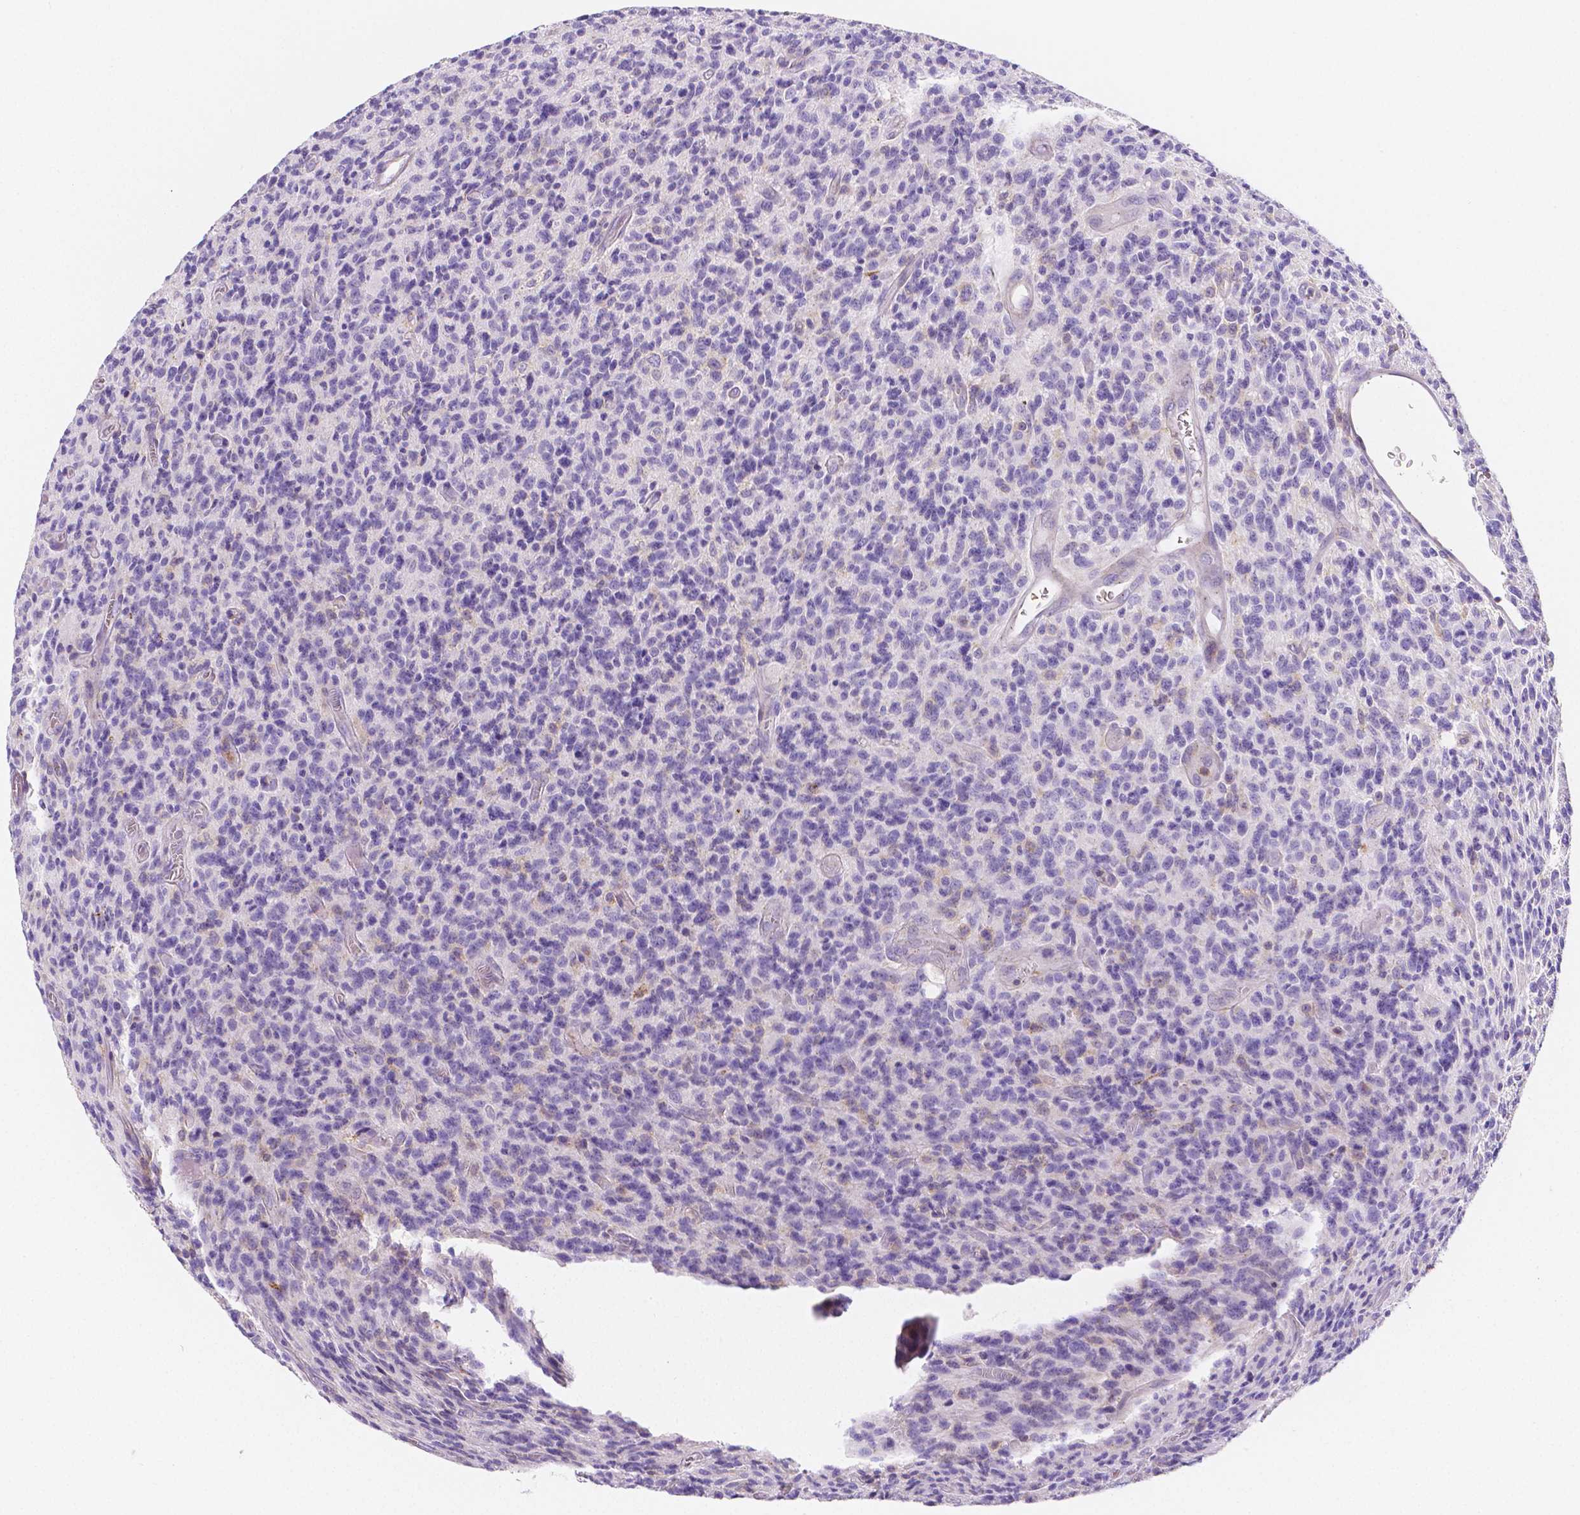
{"staining": {"intensity": "negative", "quantity": "none", "location": "none"}, "tissue": "glioma", "cell_type": "Tumor cells", "image_type": "cancer", "snomed": [{"axis": "morphology", "description": "Glioma, malignant, High grade"}, {"axis": "topography", "description": "Brain"}], "caption": "This is a image of immunohistochemistry (IHC) staining of high-grade glioma (malignant), which shows no positivity in tumor cells. (DAB (3,3'-diaminobenzidine) IHC, high magnification).", "gene": "GABRD", "patient": {"sex": "male", "age": 76}}